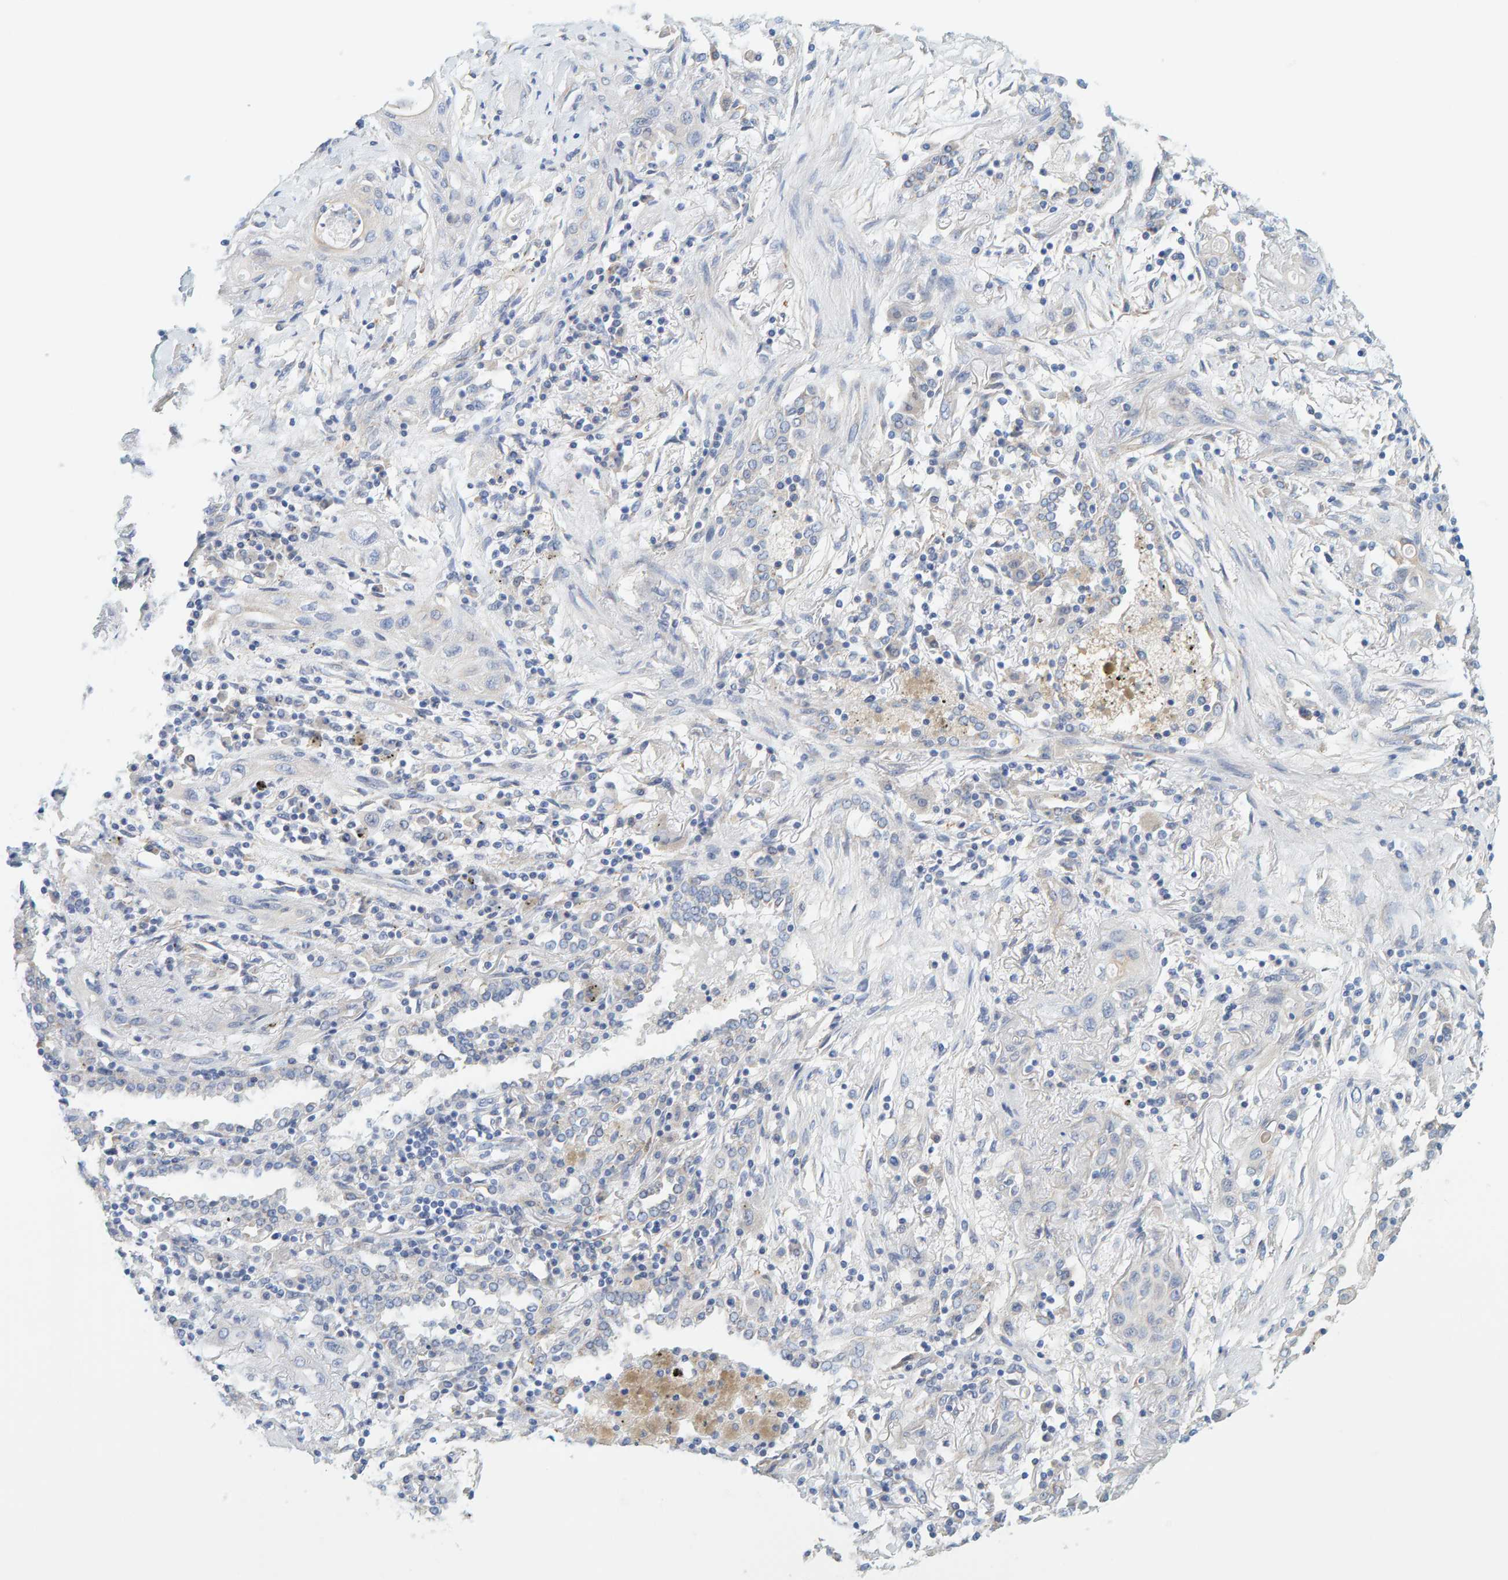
{"staining": {"intensity": "negative", "quantity": "none", "location": "none"}, "tissue": "lung cancer", "cell_type": "Tumor cells", "image_type": "cancer", "snomed": [{"axis": "morphology", "description": "Squamous cell carcinoma, NOS"}, {"axis": "topography", "description": "Lung"}], "caption": "Tumor cells are negative for brown protein staining in lung squamous cell carcinoma.", "gene": "MAP1B", "patient": {"sex": "female", "age": 47}}